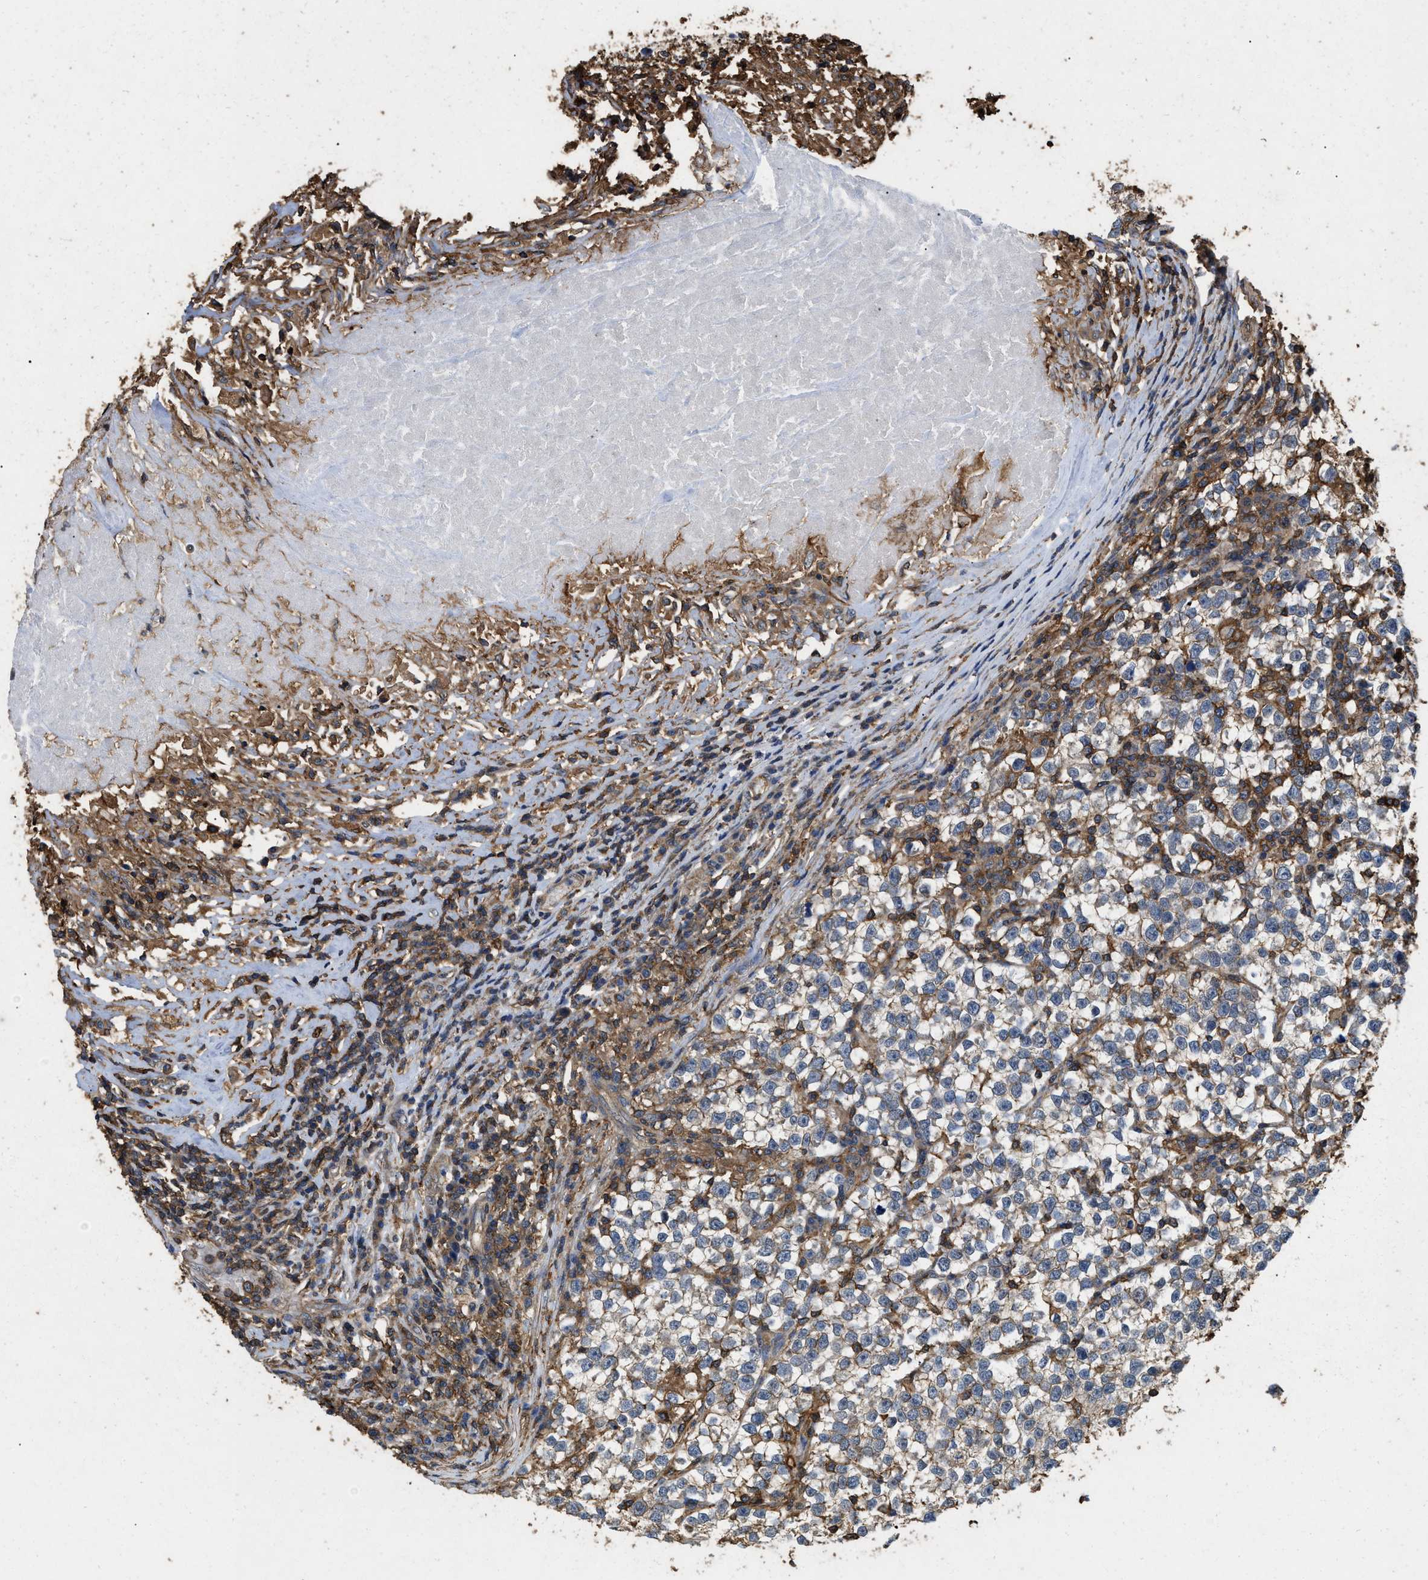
{"staining": {"intensity": "negative", "quantity": "none", "location": "none"}, "tissue": "testis cancer", "cell_type": "Tumor cells", "image_type": "cancer", "snomed": [{"axis": "morphology", "description": "Normal tissue, NOS"}, {"axis": "morphology", "description": "Seminoma, NOS"}, {"axis": "topography", "description": "Testis"}], "caption": "Tumor cells are negative for protein expression in human seminoma (testis).", "gene": "LINGO2", "patient": {"sex": "male", "age": 43}}